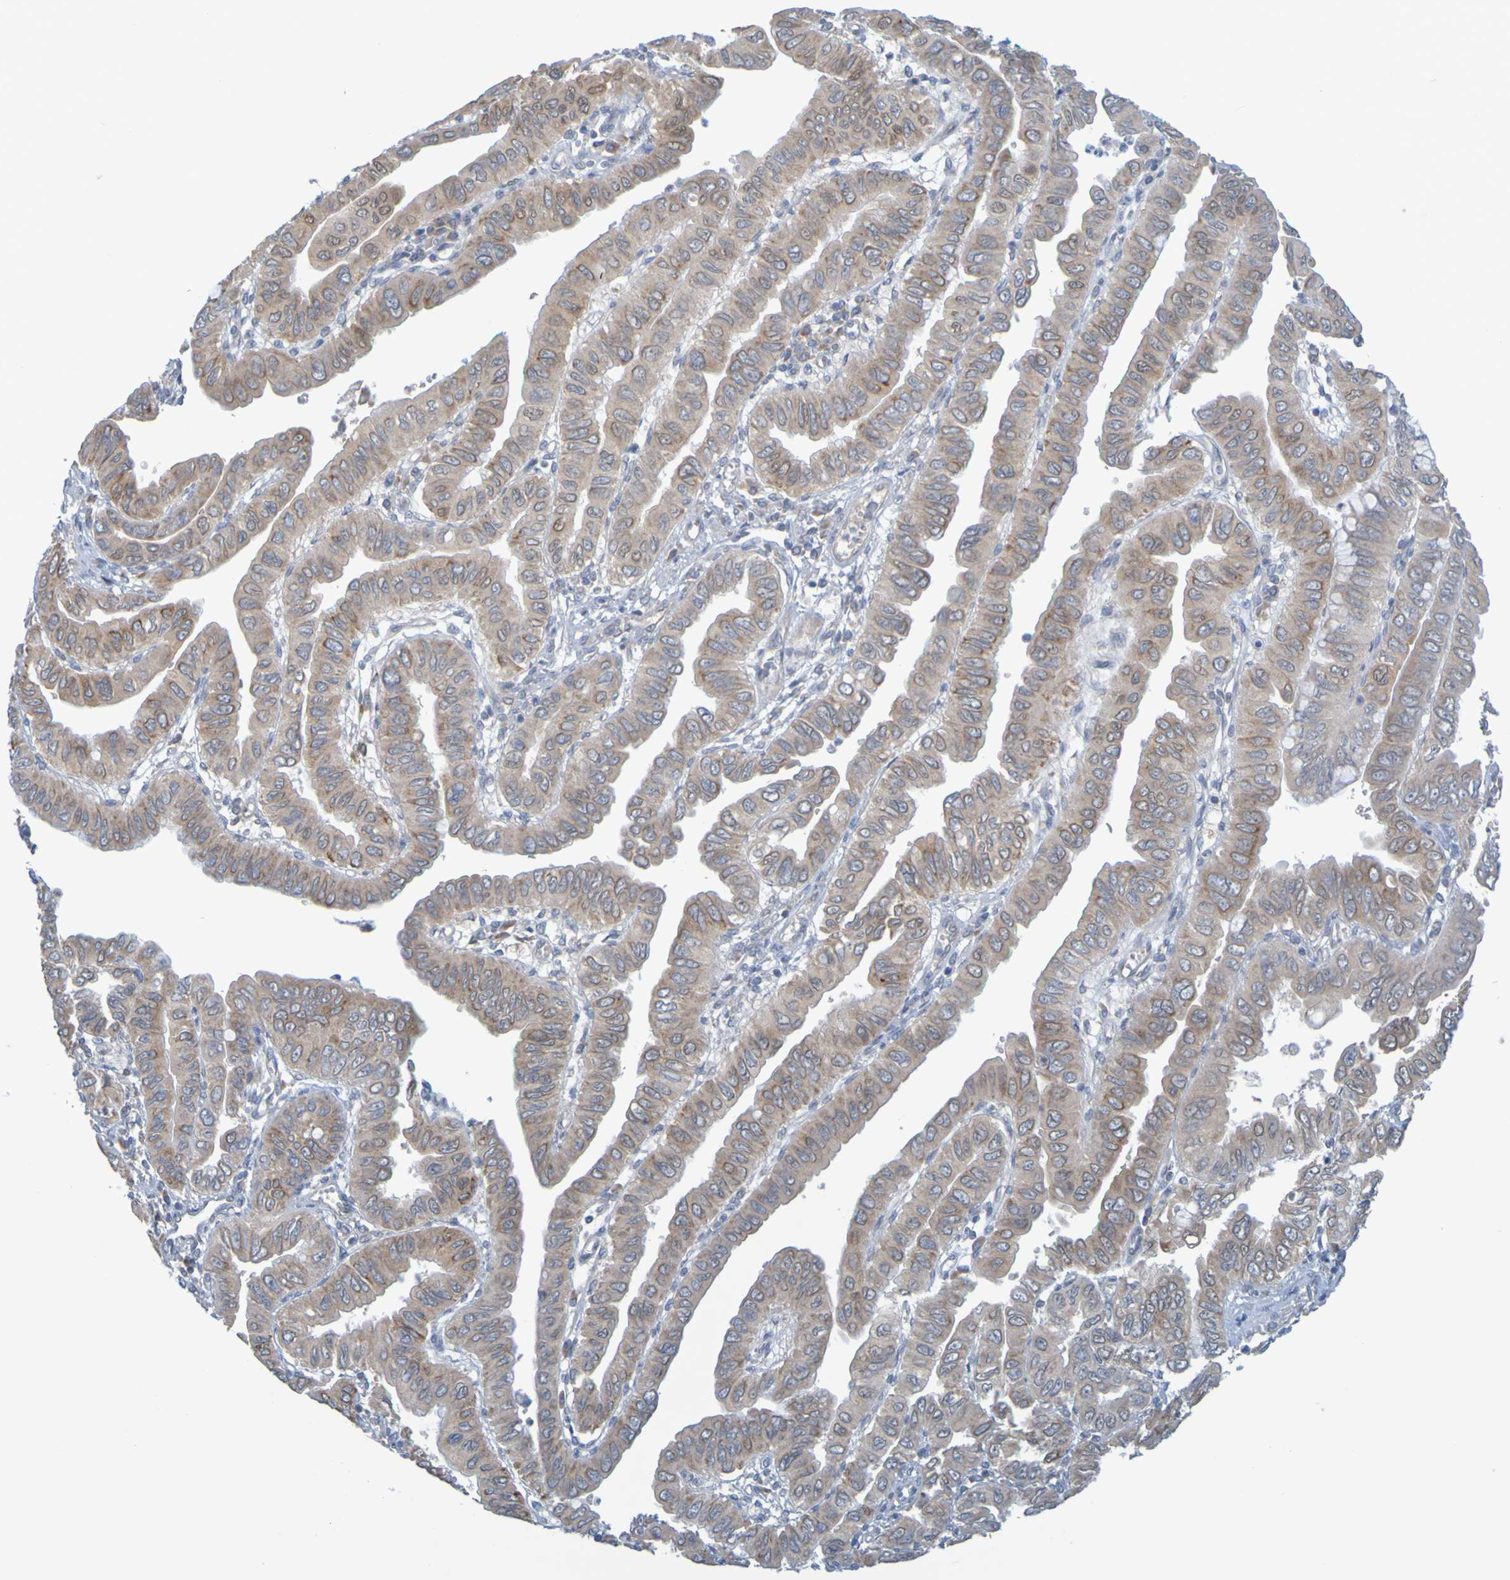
{"staining": {"intensity": "weak", "quantity": ">75%", "location": "cytoplasmic/membranous"}, "tissue": "pancreatic cancer", "cell_type": "Tumor cells", "image_type": "cancer", "snomed": [{"axis": "morphology", "description": "Normal tissue, NOS"}, {"axis": "topography", "description": "Lymph node"}], "caption": "Pancreatic cancer stained with a brown dye demonstrates weak cytoplasmic/membranous positive staining in about >75% of tumor cells.", "gene": "MOGS", "patient": {"sex": "male", "age": 50}}